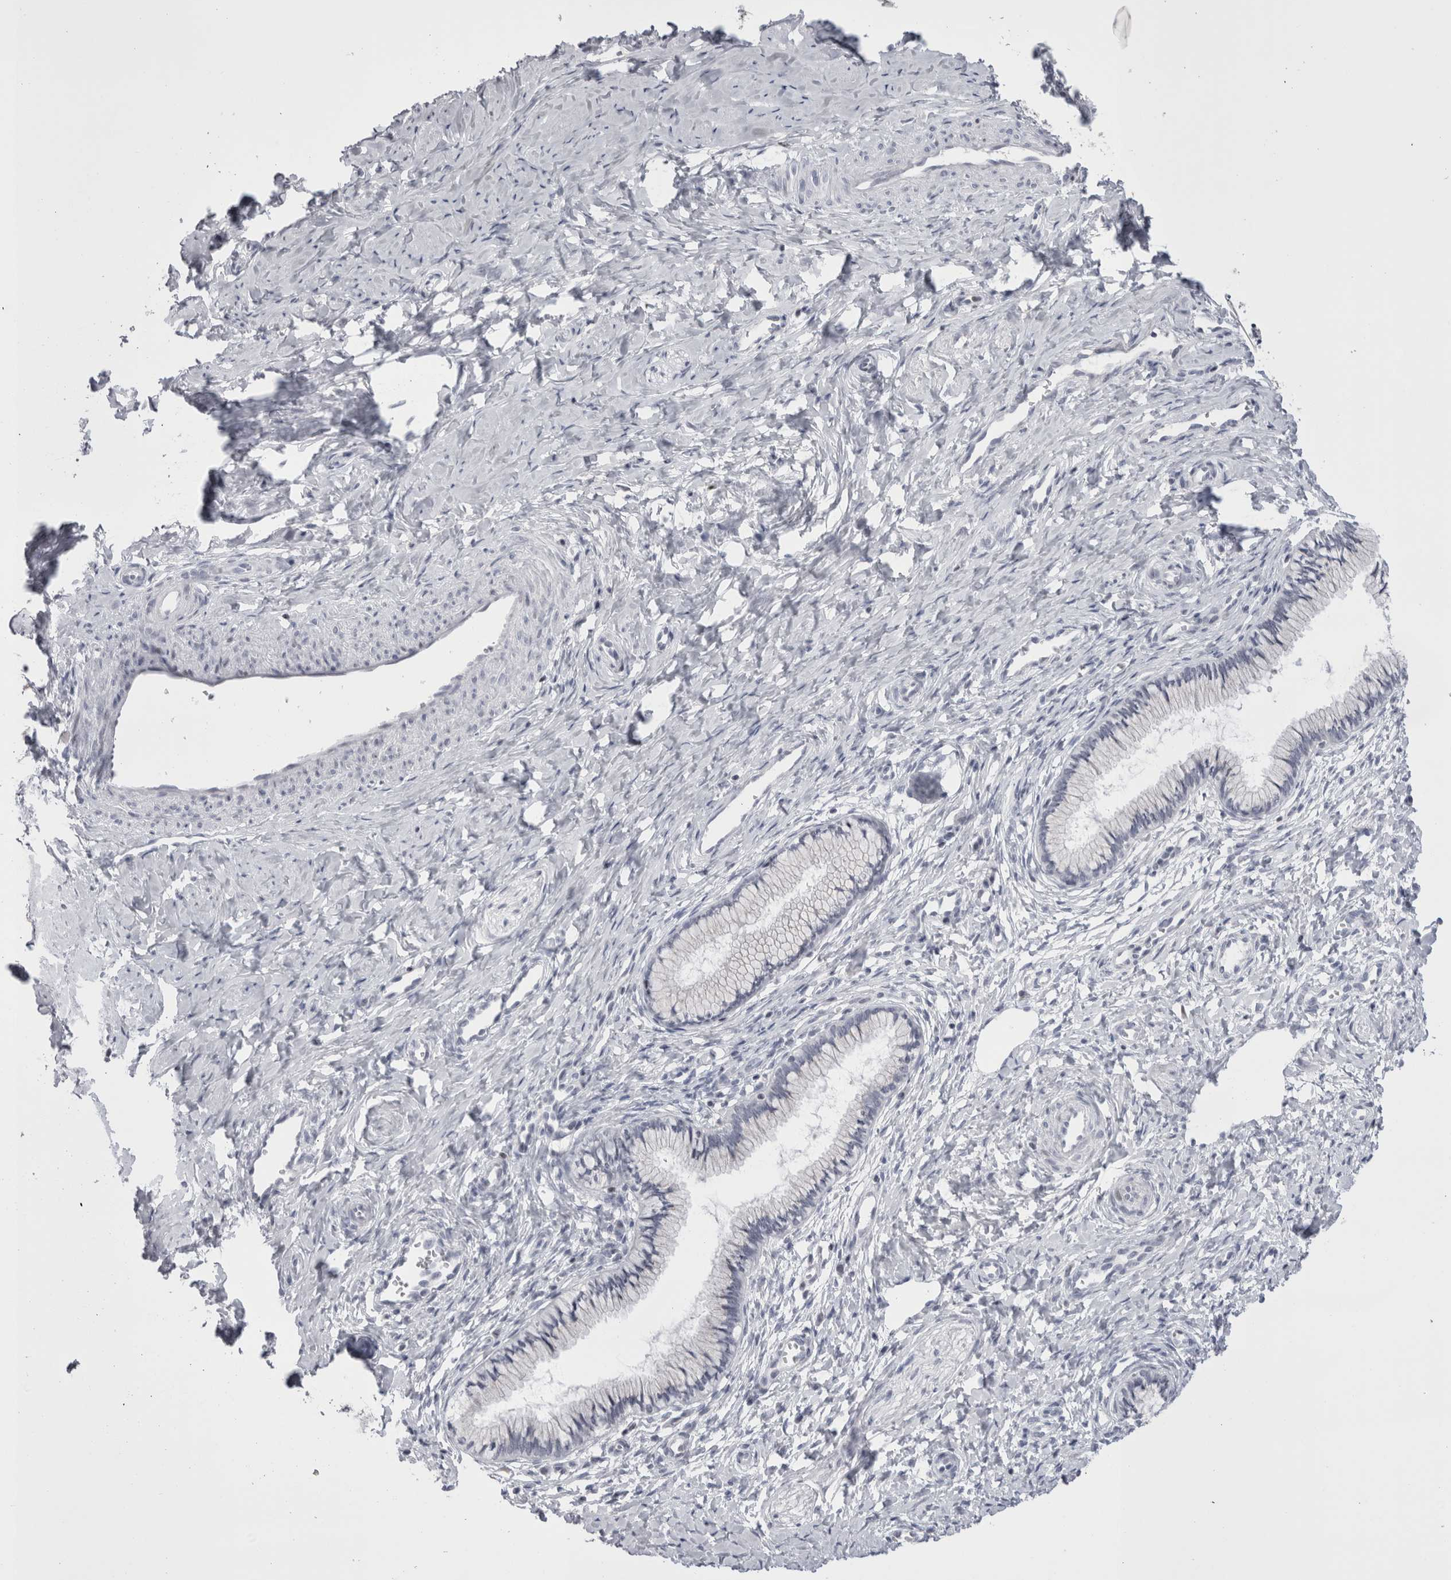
{"staining": {"intensity": "negative", "quantity": "none", "location": "none"}, "tissue": "cervix", "cell_type": "Glandular cells", "image_type": "normal", "snomed": [{"axis": "morphology", "description": "Normal tissue, NOS"}, {"axis": "topography", "description": "Cervix"}], "caption": "Human cervix stained for a protein using IHC displays no positivity in glandular cells.", "gene": "FNDC8", "patient": {"sex": "female", "age": 27}}